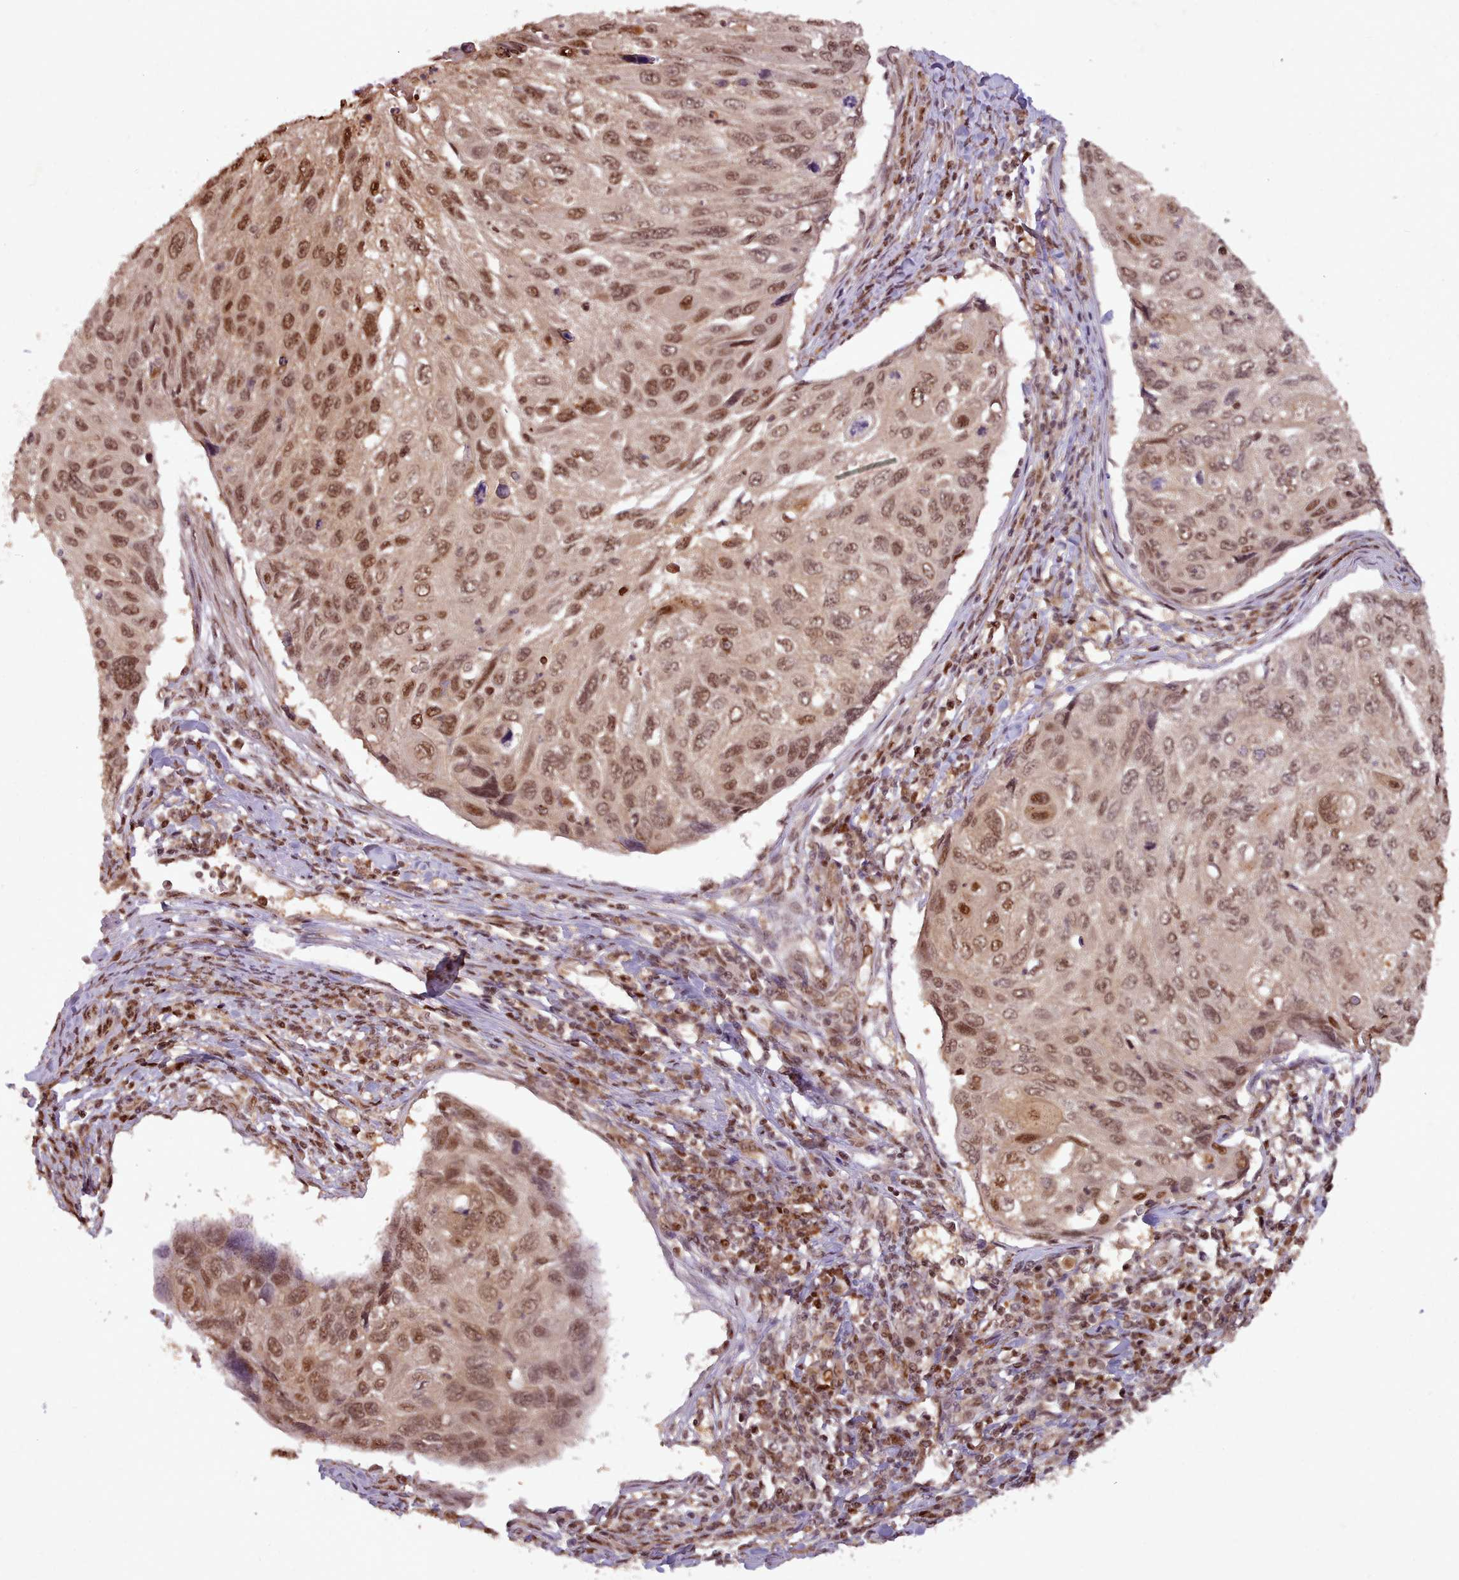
{"staining": {"intensity": "moderate", "quantity": ">75%", "location": "nuclear"}, "tissue": "cervical cancer", "cell_type": "Tumor cells", "image_type": "cancer", "snomed": [{"axis": "morphology", "description": "Squamous cell carcinoma, NOS"}, {"axis": "topography", "description": "Cervix"}], "caption": "A medium amount of moderate nuclear expression is identified in about >75% of tumor cells in cervical cancer tissue.", "gene": "RPS27A", "patient": {"sex": "female", "age": 70}}